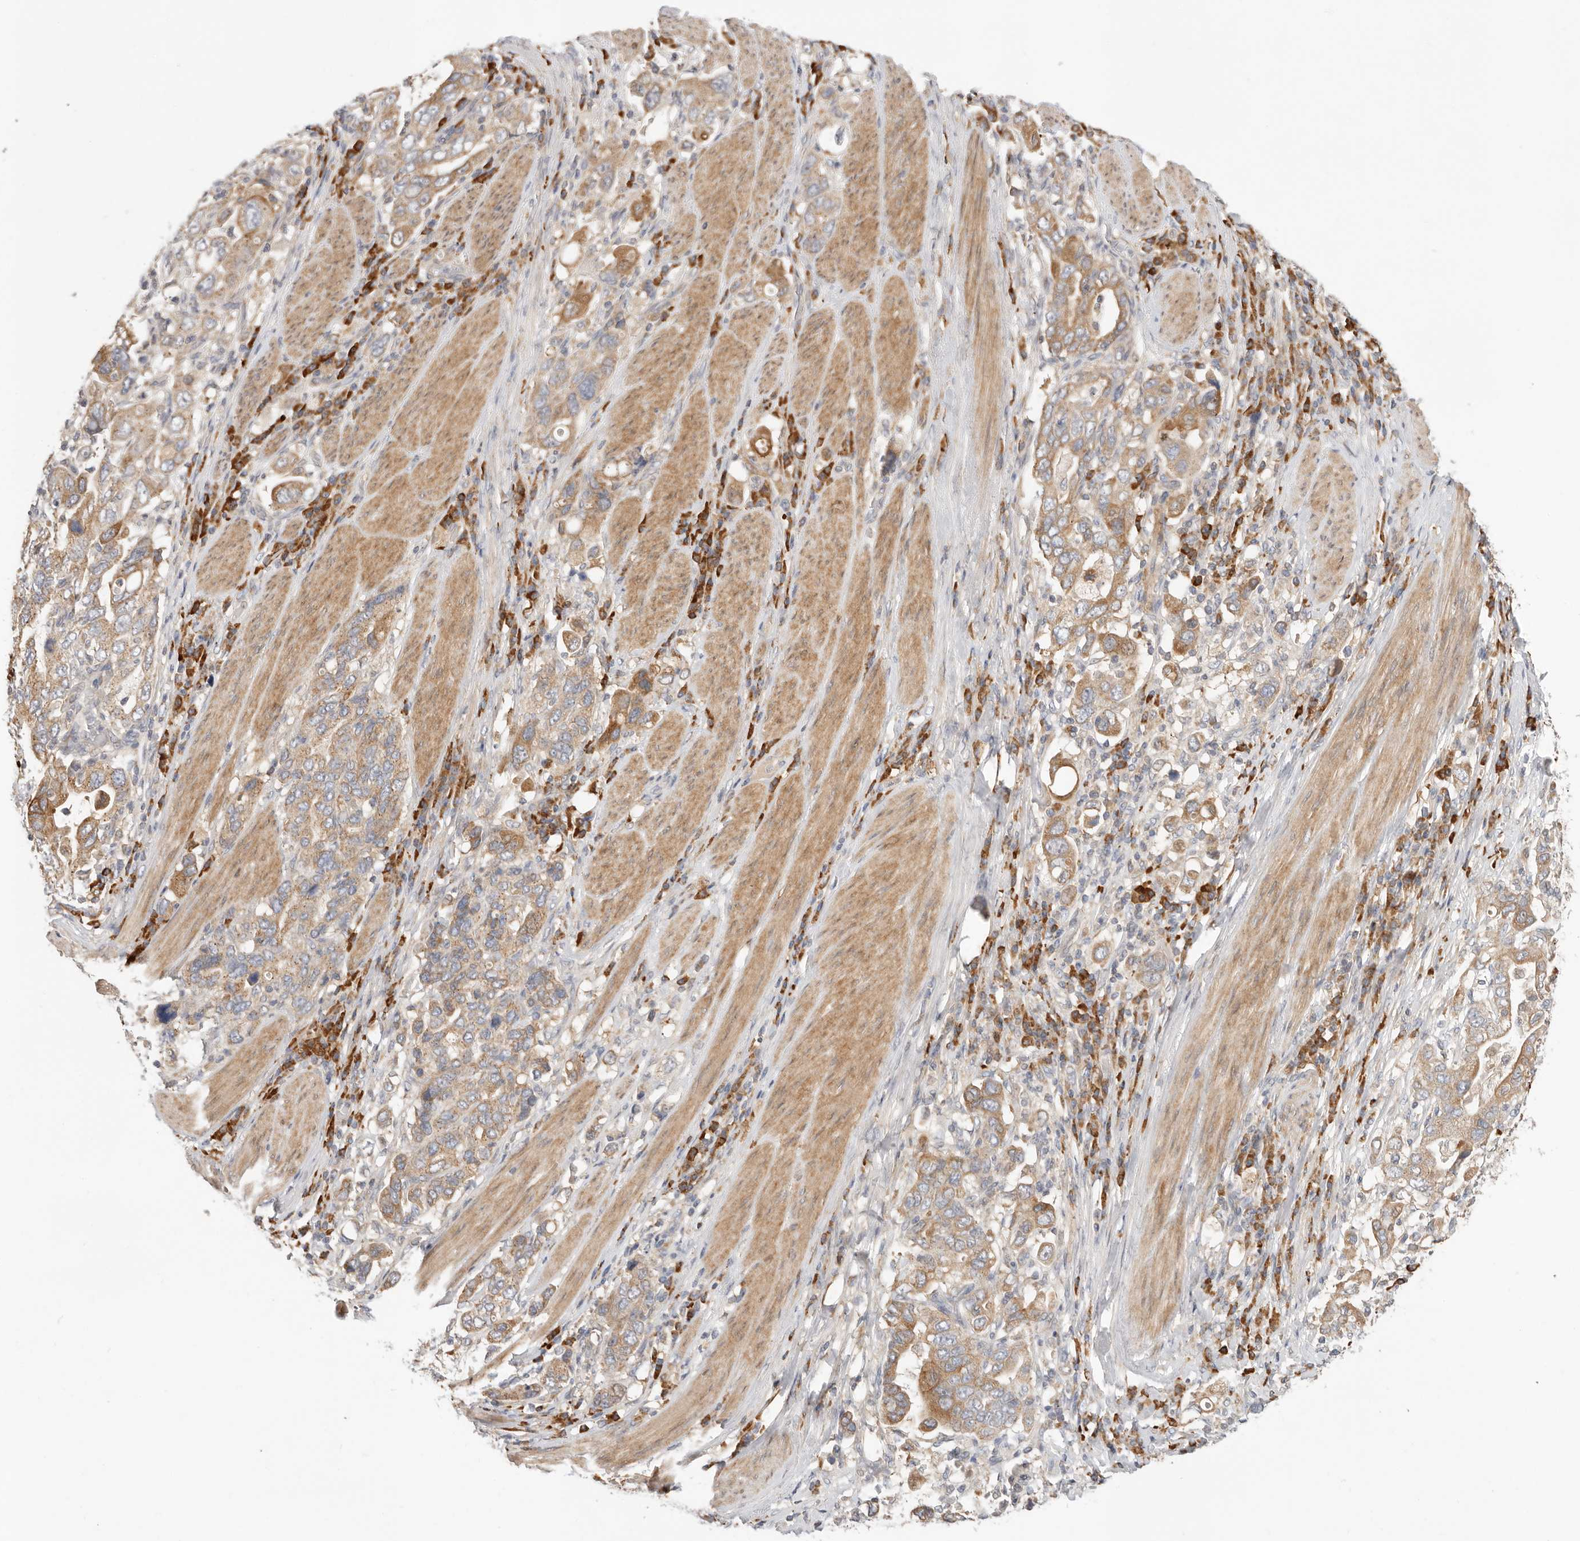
{"staining": {"intensity": "moderate", "quantity": ">75%", "location": "cytoplasmic/membranous"}, "tissue": "stomach cancer", "cell_type": "Tumor cells", "image_type": "cancer", "snomed": [{"axis": "morphology", "description": "Adenocarcinoma, NOS"}, {"axis": "topography", "description": "Stomach, upper"}], "caption": "Approximately >75% of tumor cells in human stomach adenocarcinoma exhibit moderate cytoplasmic/membranous protein expression as visualized by brown immunohistochemical staining.", "gene": "USH1C", "patient": {"sex": "male", "age": 62}}